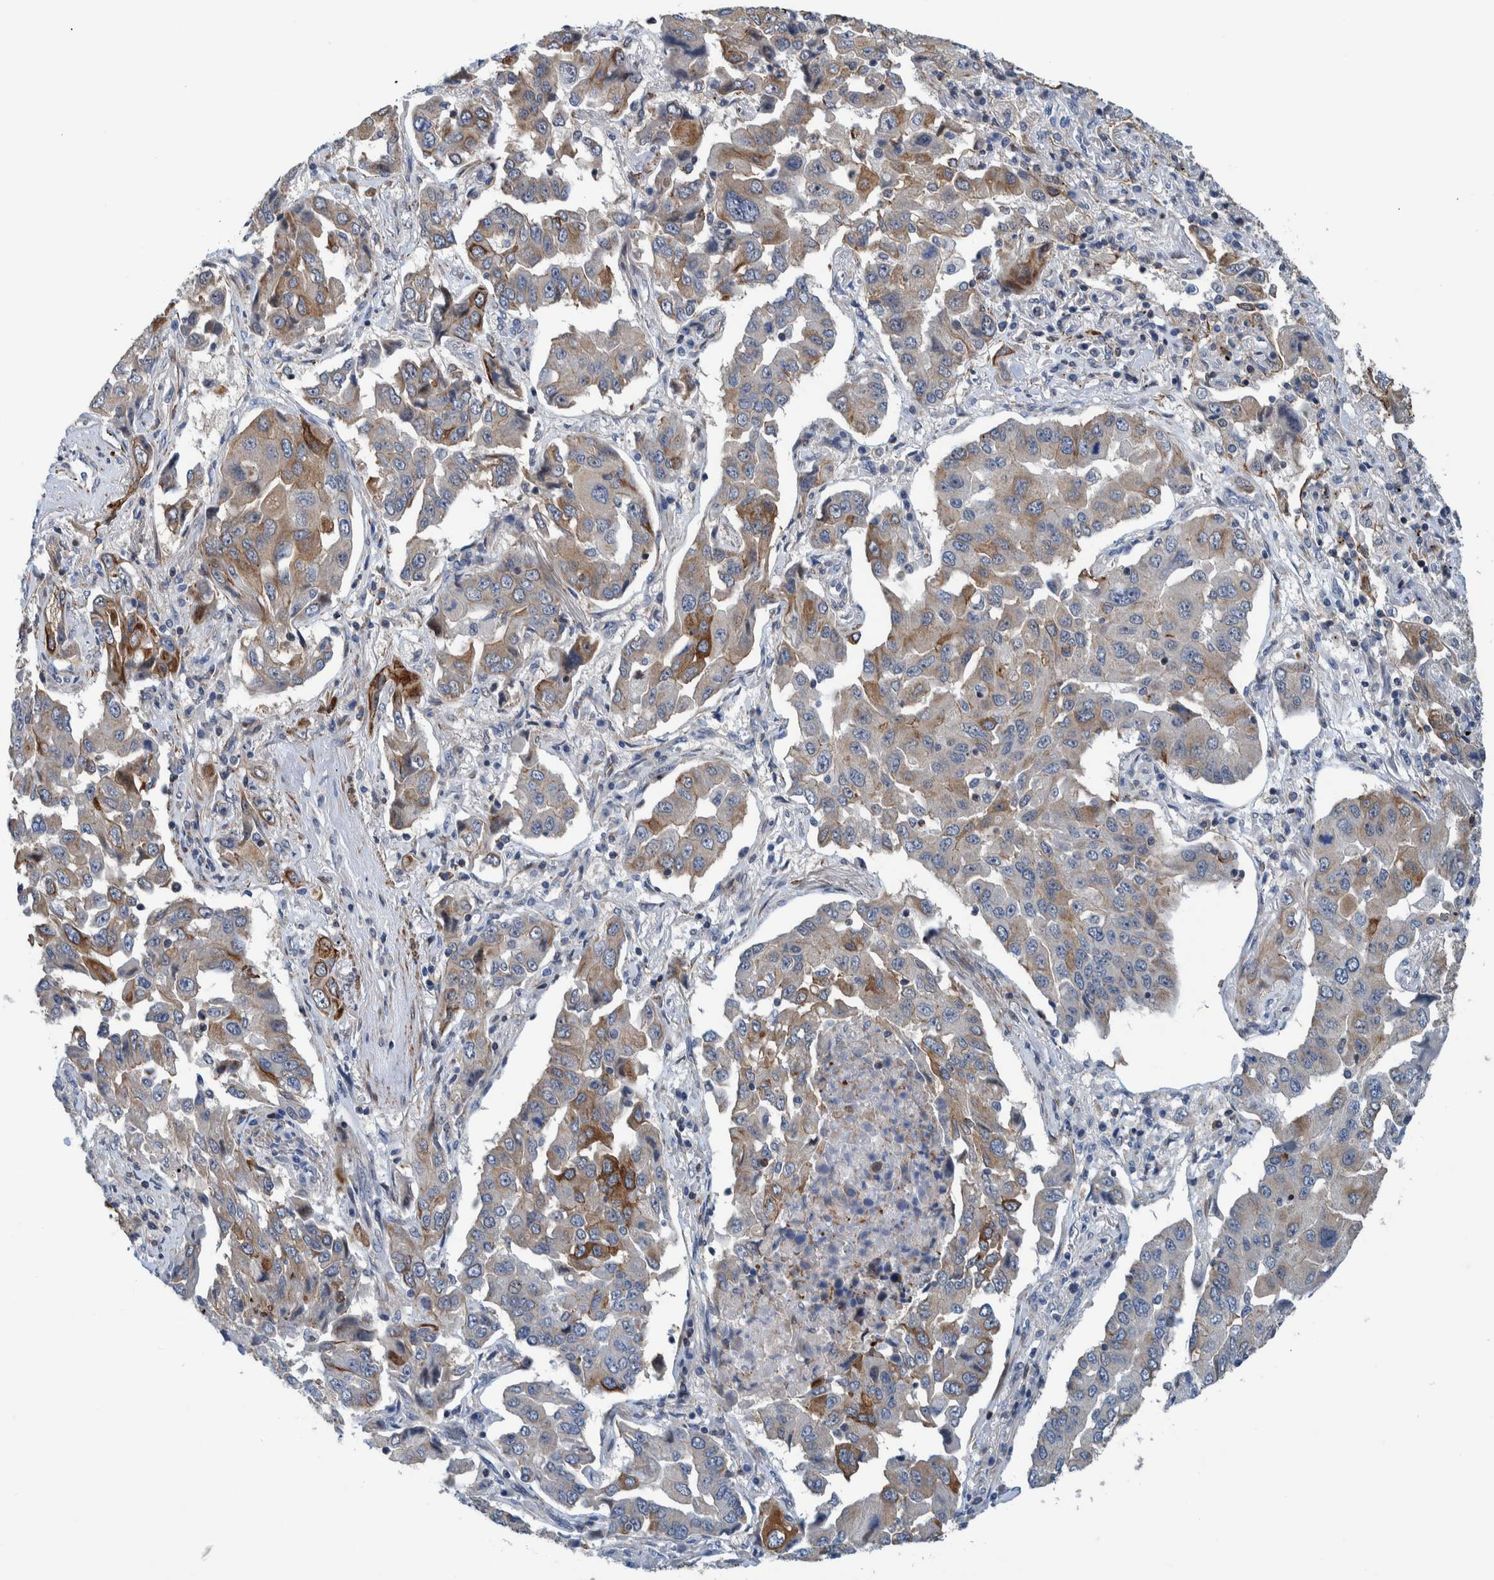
{"staining": {"intensity": "moderate", "quantity": "25%-75%", "location": "cytoplasmic/membranous"}, "tissue": "lung cancer", "cell_type": "Tumor cells", "image_type": "cancer", "snomed": [{"axis": "morphology", "description": "Adenocarcinoma, NOS"}, {"axis": "topography", "description": "Lung"}], "caption": "Tumor cells reveal medium levels of moderate cytoplasmic/membranous positivity in about 25%-75% of cells in lung cancer (adenocarcinoma).", "gene": "MKS1", "patient": {"sex": "female", "age": 65}}